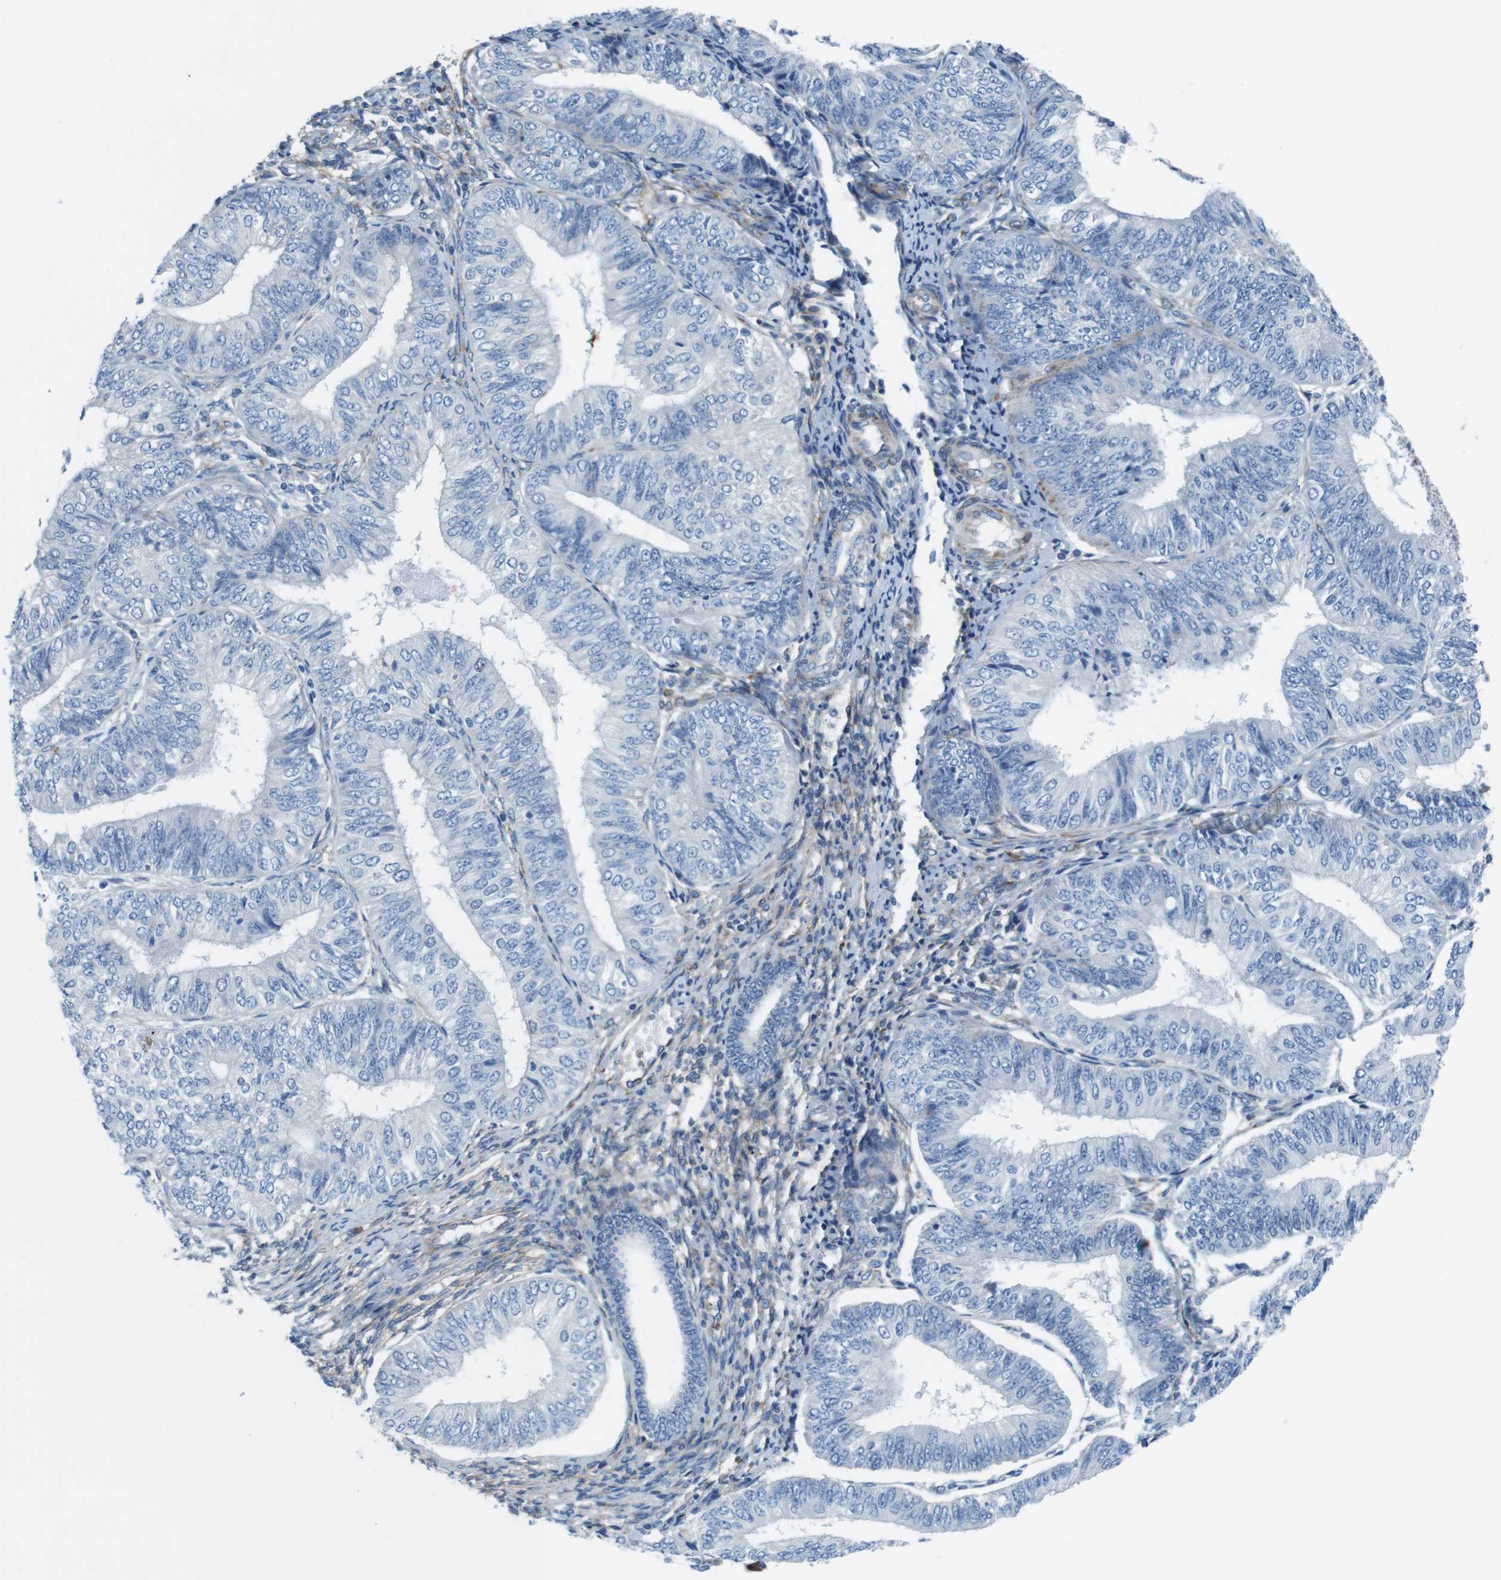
{"staining": {"intensity": "negative", "quantity": "none", "location": "none"}, "tissue": "endometrial cancer", "cell_type": "Tumor cells", "image_type": "cancer", "snomed": [{"axis": "morphology", "description": "Adenocarcinoma, NOS"}, {"axis": "topography", "description": "Endometrium"}], "caption": "Tumor cells are negative for brown protein staining in endometrial adenocarcinoma.", "gene": "EMP2", "patient": {"sex": "female", "age": 58}}